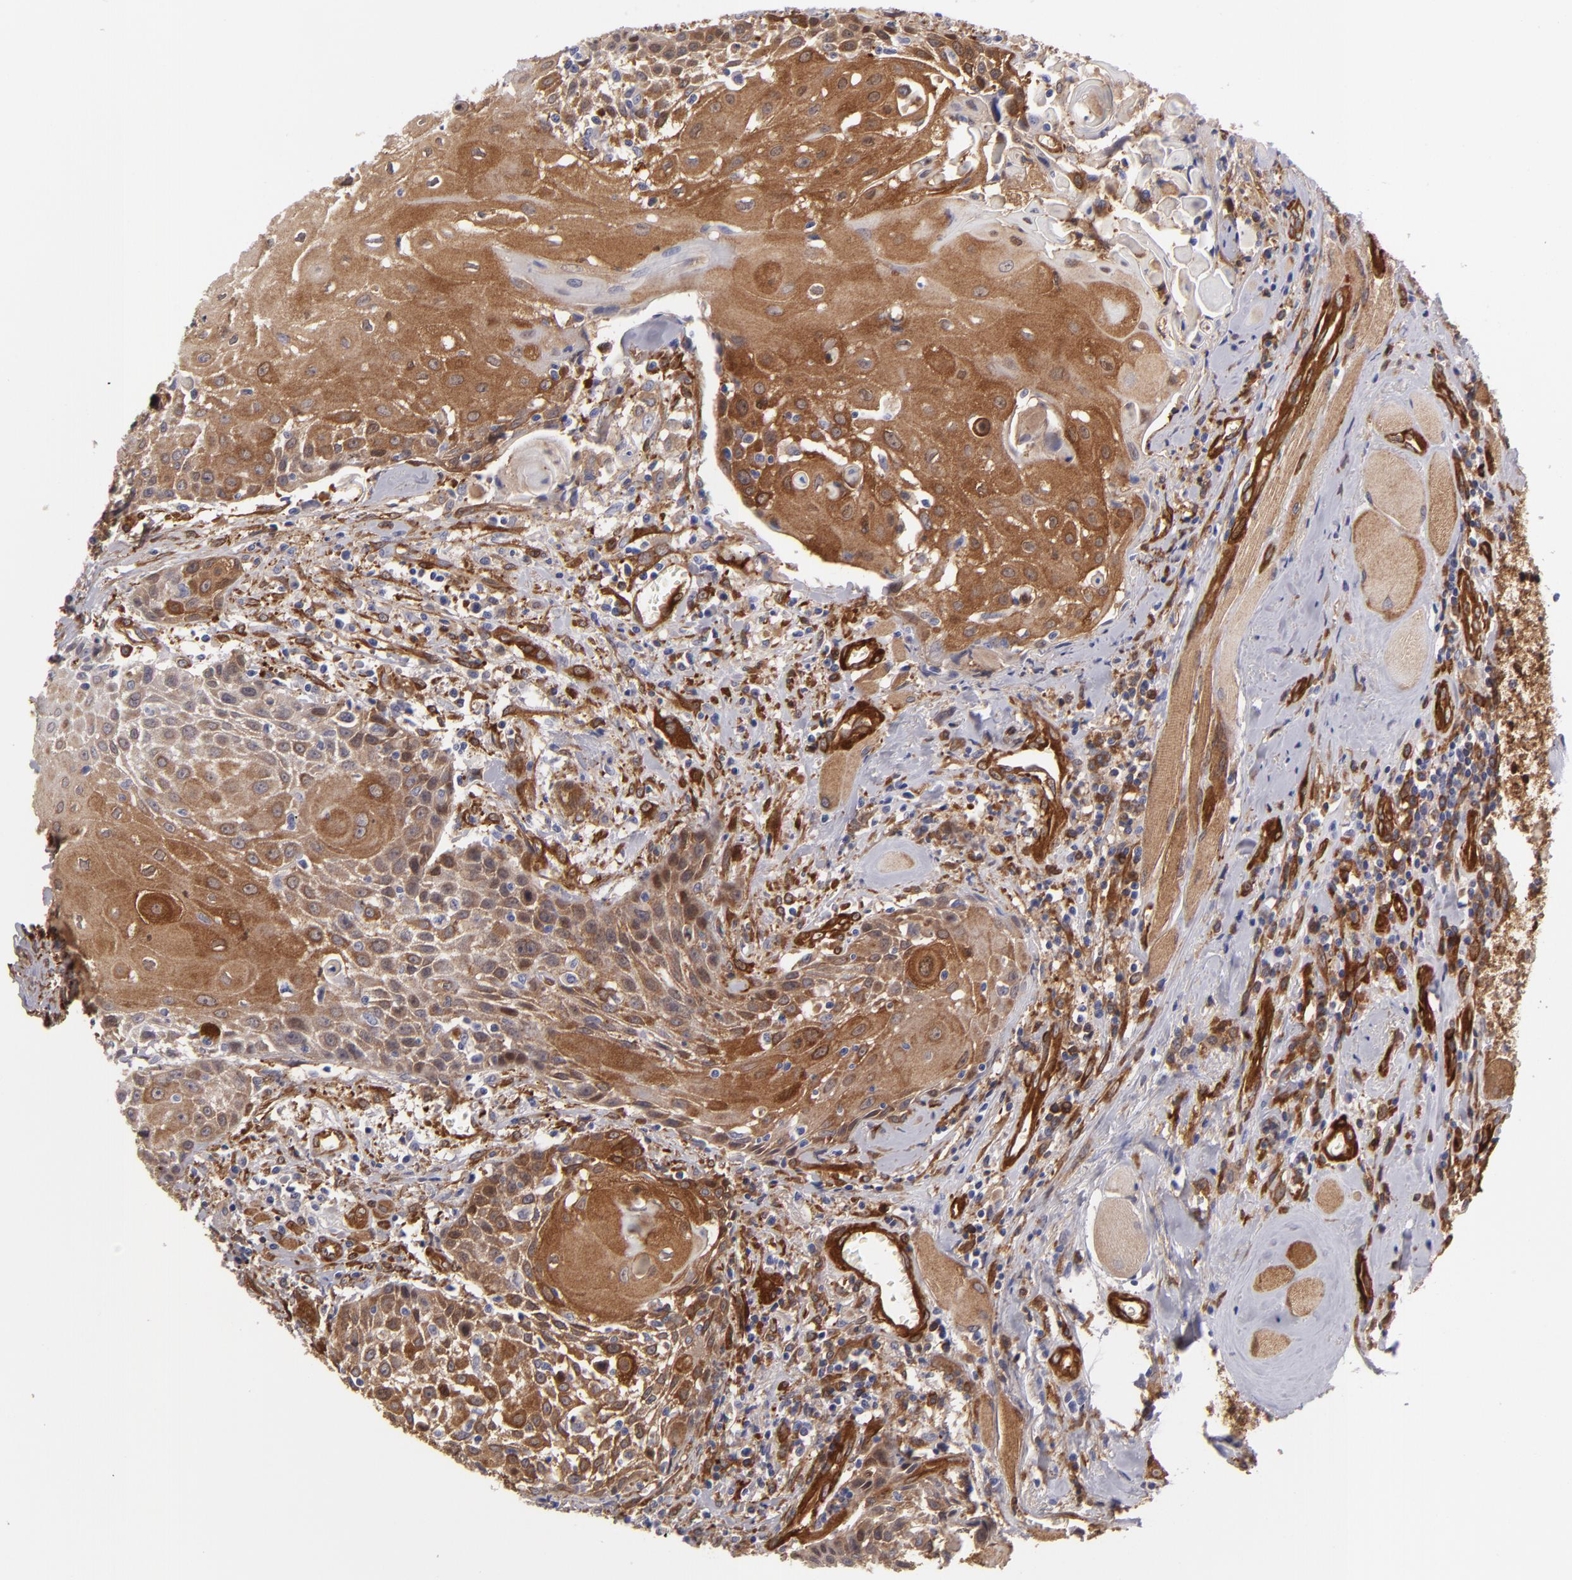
{"staining": {"intensity": "moderate", "quantity": ">75%", "location": "cytoplasmic/membranous"}, "tissue": "head and neck cancer", "cell_type": "Tumor cells", "image_type": "cancer", "snomed": [{"axis": "morphology", "description": "Squamous cell carcinoma, NOS"}, {"axis": "topography", "description": "Oral tissue"}, {"axis": "topography", "description": "Head-Neck"}], "caption": "About >75% of tumor cells in head and neck squamous cell carcinoma display moderate cytoplasmic/membranous protein expression as visualized by brown immunohistochemical staining.", "gene": "VCL", "patient": {"sex": "female", "age": 82}}